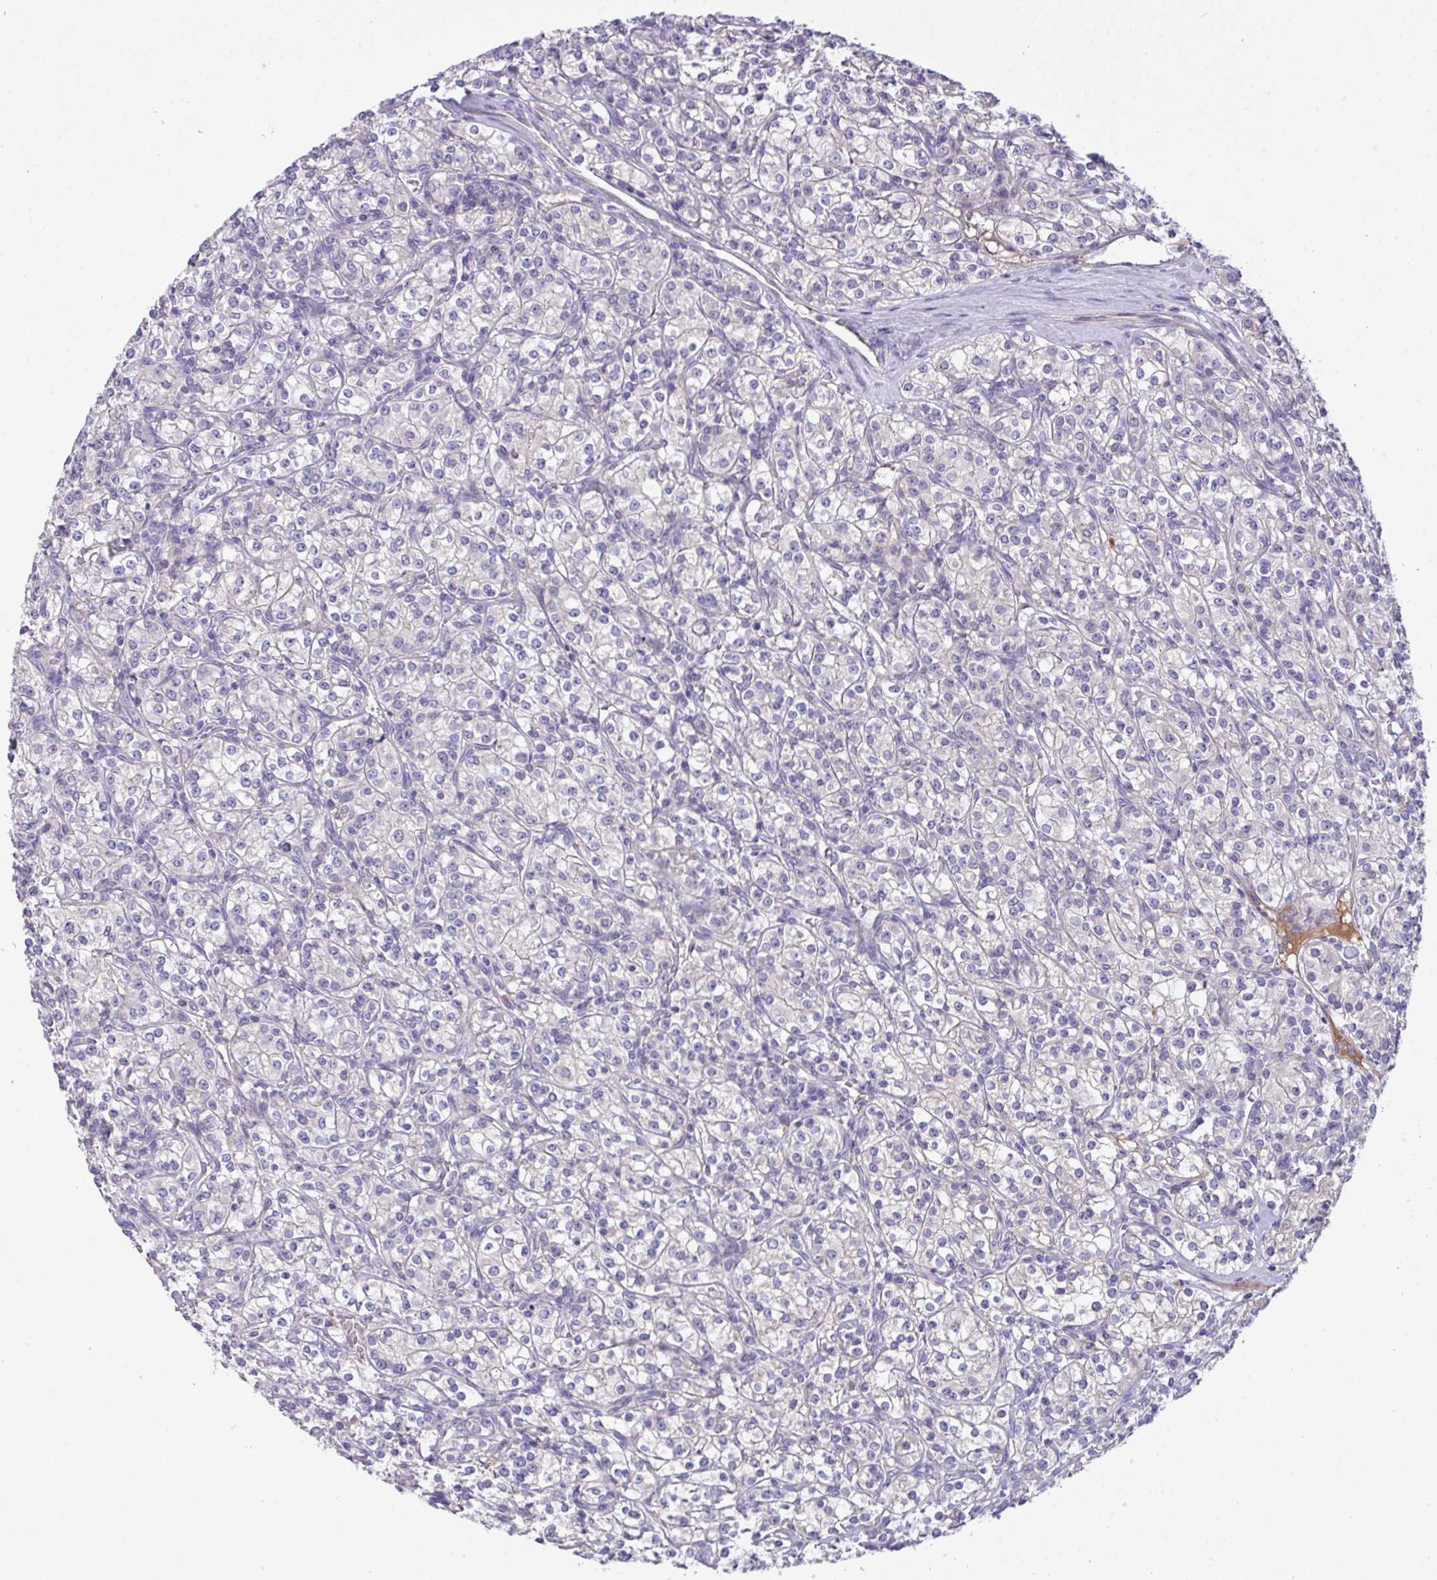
{"staining": {"intensity": "negative", "quantity": "none", "location": "none"}, "tissue": "renal cancer", "cell_type": "Tumor cells", "image_type": "cancer", "snomed": [{"axis": "morphology", "description": "Adenocarcinoma, NOS"}, {"axis": "topography", "description": "Kidney"}], "caption": "Human renal cancer (adenocarcinoma) stained for a protein using immunohistochemistry (IHC) displays no expression in tumor cells.", "gene": "ZNF581", "patient": {"sex": "male", "age": 77}}